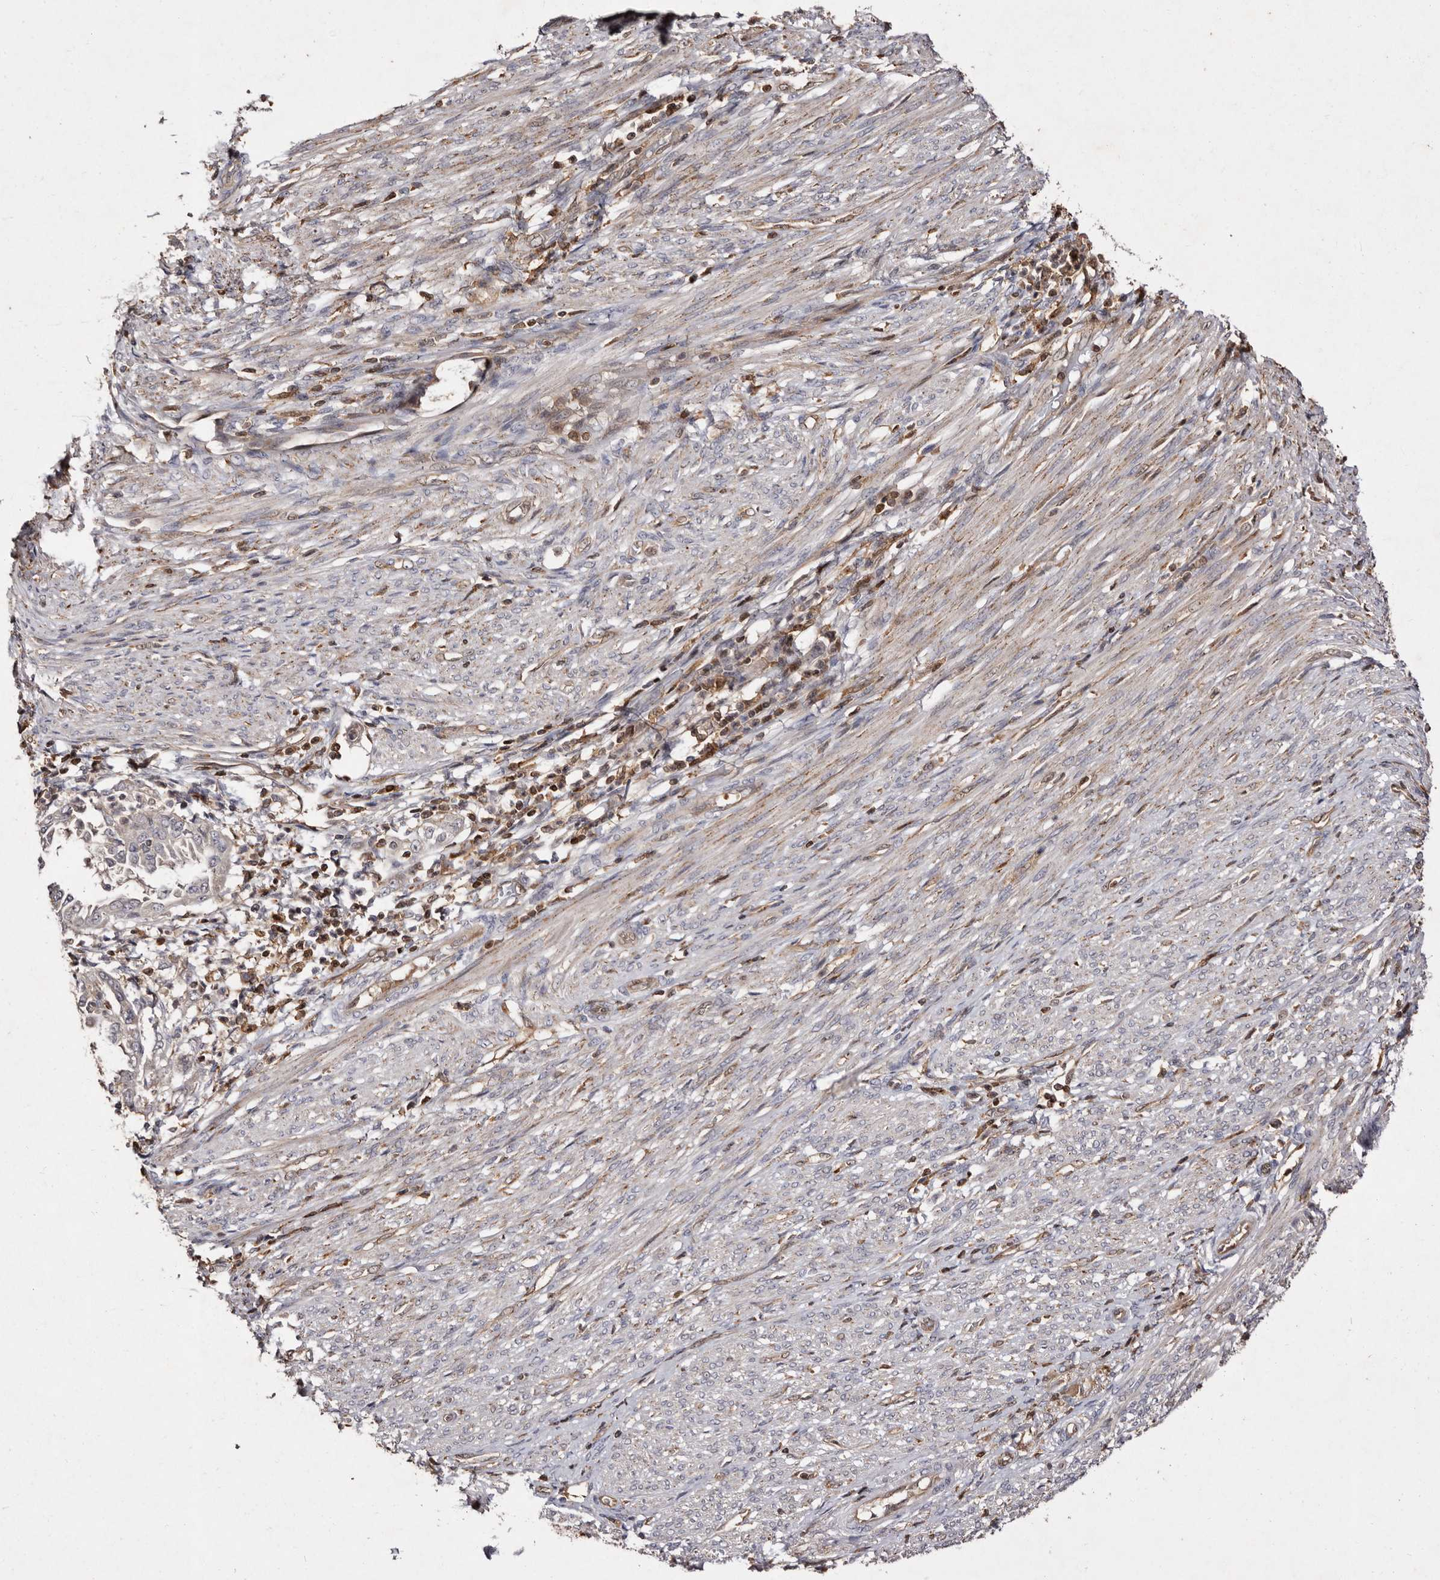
{"staining": {"intensity": "negative", "quantity": "none", "location": "none"}, "tissue": "endometrial cancer", "cell_type": "Tumor cells", "image_type": "cancer", "snomed": [{"axis": "morphology", "description": "Adenocarcinoma, NOS"}, {"axis": "topography", "description": "Endometrium"}], "caption": "Tumor cells show no significant protein staining in endometrial adenocarcinoma.", "gene": "GIMAP4", "patient": {"sex": "female", "age": 85}}